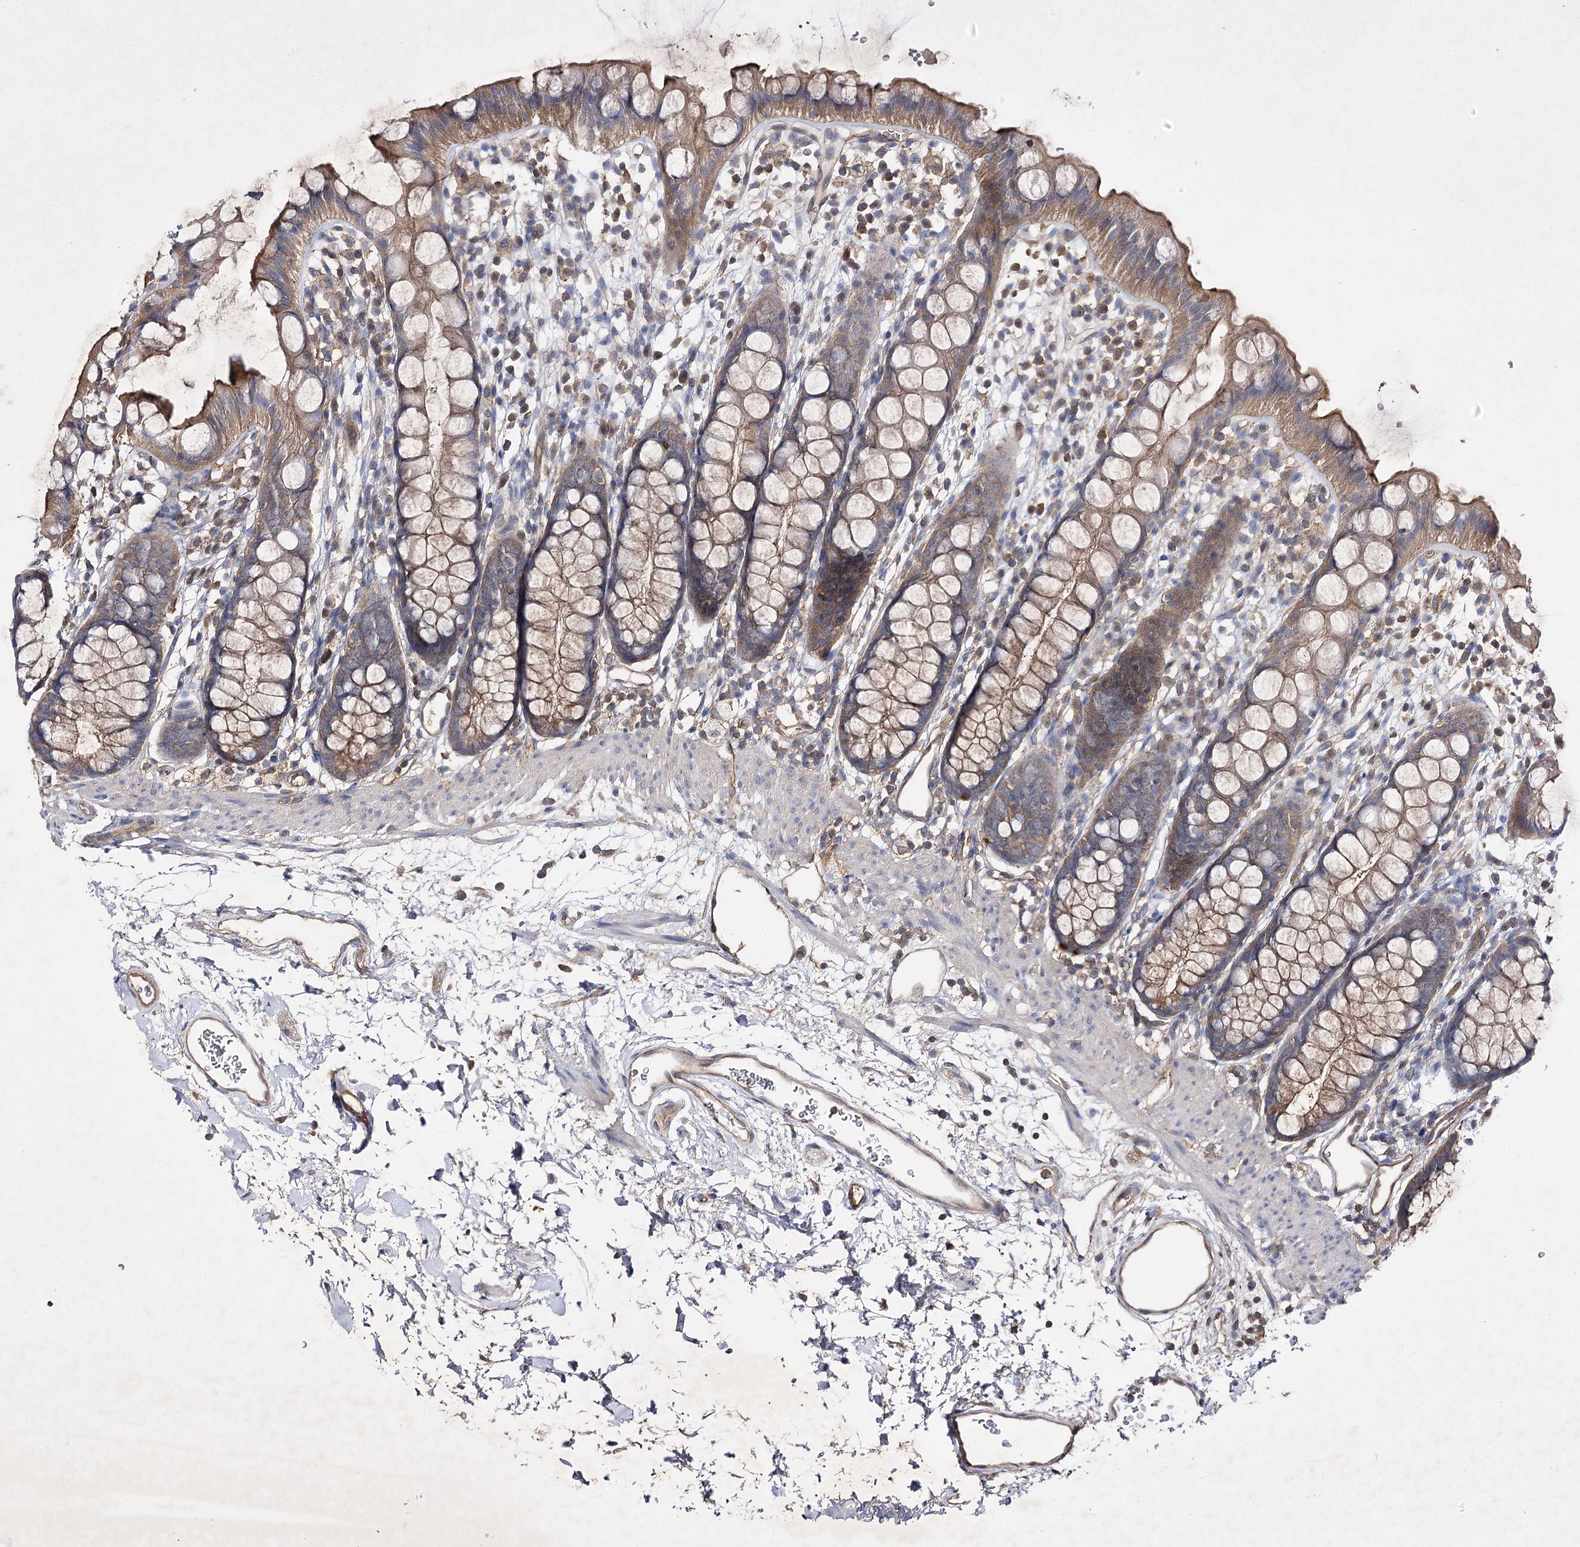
{"staining": {"intensity": "moderate", "quantity": "25%-75%", "location": "cytoplasmic/membranous"}, "tissue": "rectum", "cell_type": "Glandular cells", "image_type": "normal", "snomed": [{"axis": "morphology", "description": "Normal tissue, NOS"}, {"axis": "topography", "description": "Rectum"}], "caption": "DAB immunohistochemical staining of normal rectum exhibits moderate cytoplasmic/membranous protein positivity in approximately 25%-75% of glandular cells.", "gene": "BCR", "patient": {"sex": "female", "age": 65}}